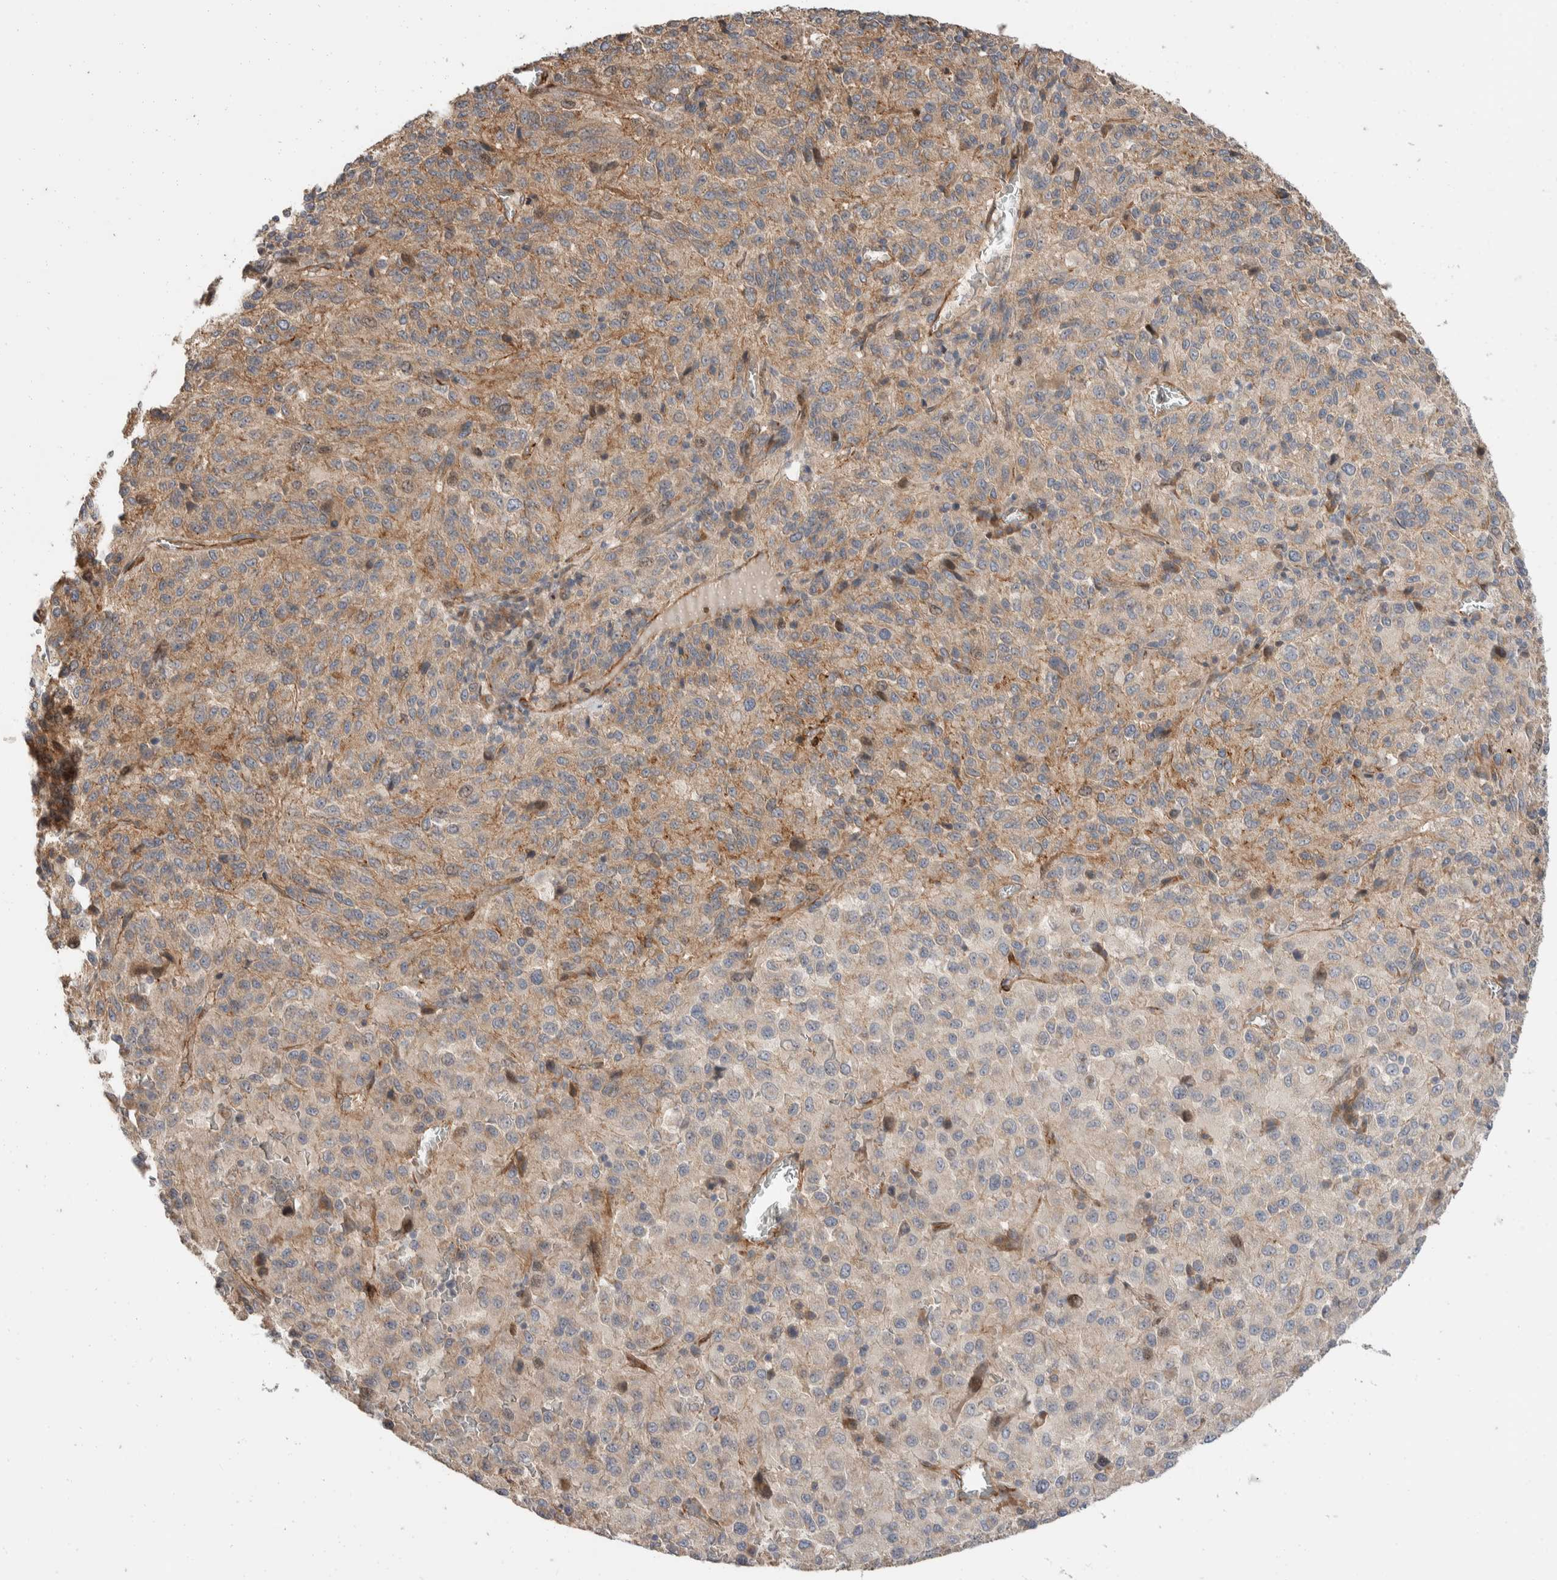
{"staining": {"intensity": "weak", "quantity": ">75%", "location": "cytoplasmic/membranous"}, "tissue": "melanoma", "cell_type": "Tumor cells", "image_type": "cancer", "snomed": [{"axis": "morphology", "description": "Malignant melanoma, Metastatic site"}, {"axis": "topography", "description": "Lung"}], "caption": "Melanoma was stained to show a protein in brown. There is low levels of weak cytoplasmic/membranous staining in approximately >75% of tumor cells.", "gene": "ERC1", "patient": {"sex": "male", "age": 64}}